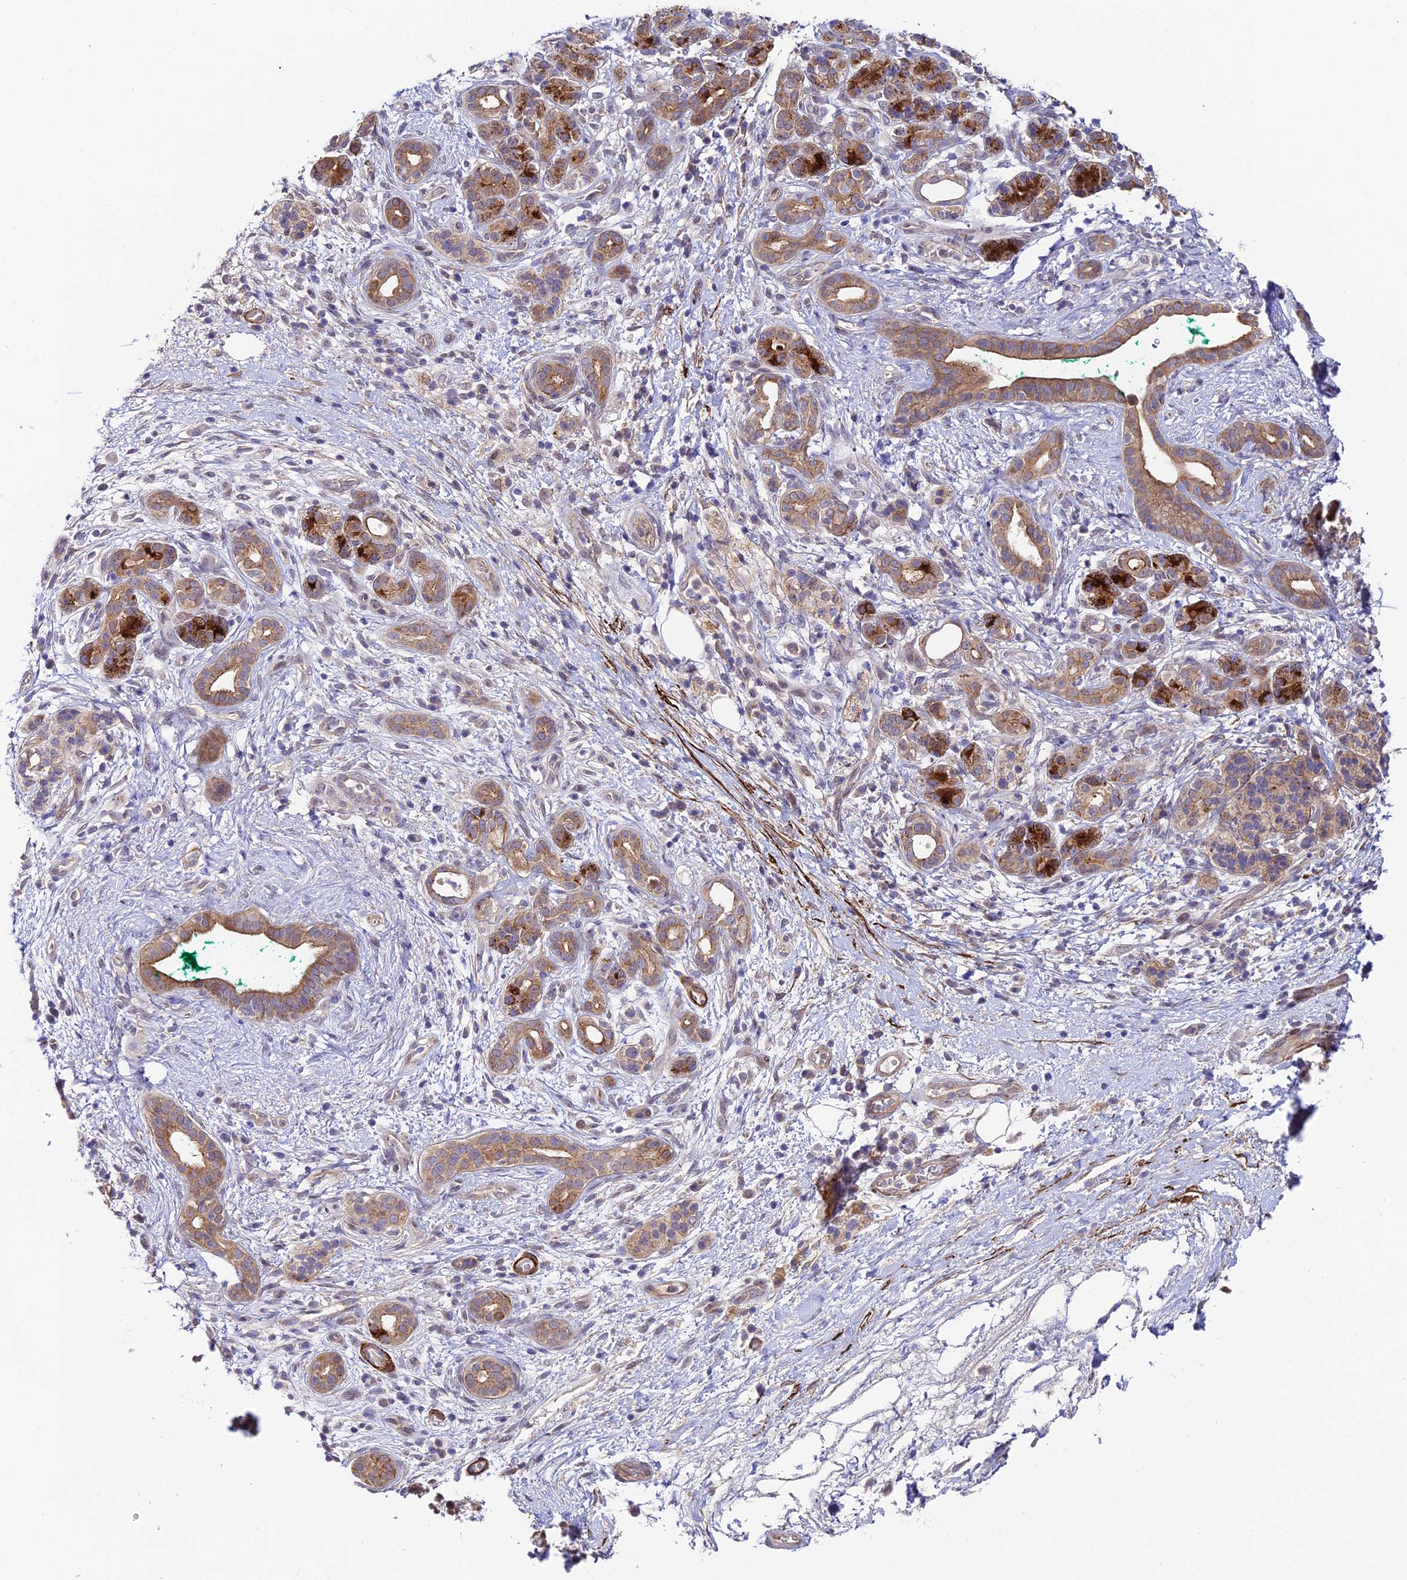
{"staining": {"intensity": "moderate", "quantity": ">75%", "location": "cytoplasmic/membranous"}, "tissue": "pancreatic cancer", "cell_type": "Tumor cells", "image_type": "cancer", "snomed": [{"axis": "morphology", "description": "Adenocarcinoma, NOS"}, {"axis": "topography", "description": "Pancreas"}], "caption": "Pancreatic cancer (adenocarcinoma) stained with DAB IHC shows medium levels of moderate cytoplasmic/membranous positivity in about >75% of tumor cells.", "gene": "ANKRD50", "patient": {"sex": "male", "age": 78}}